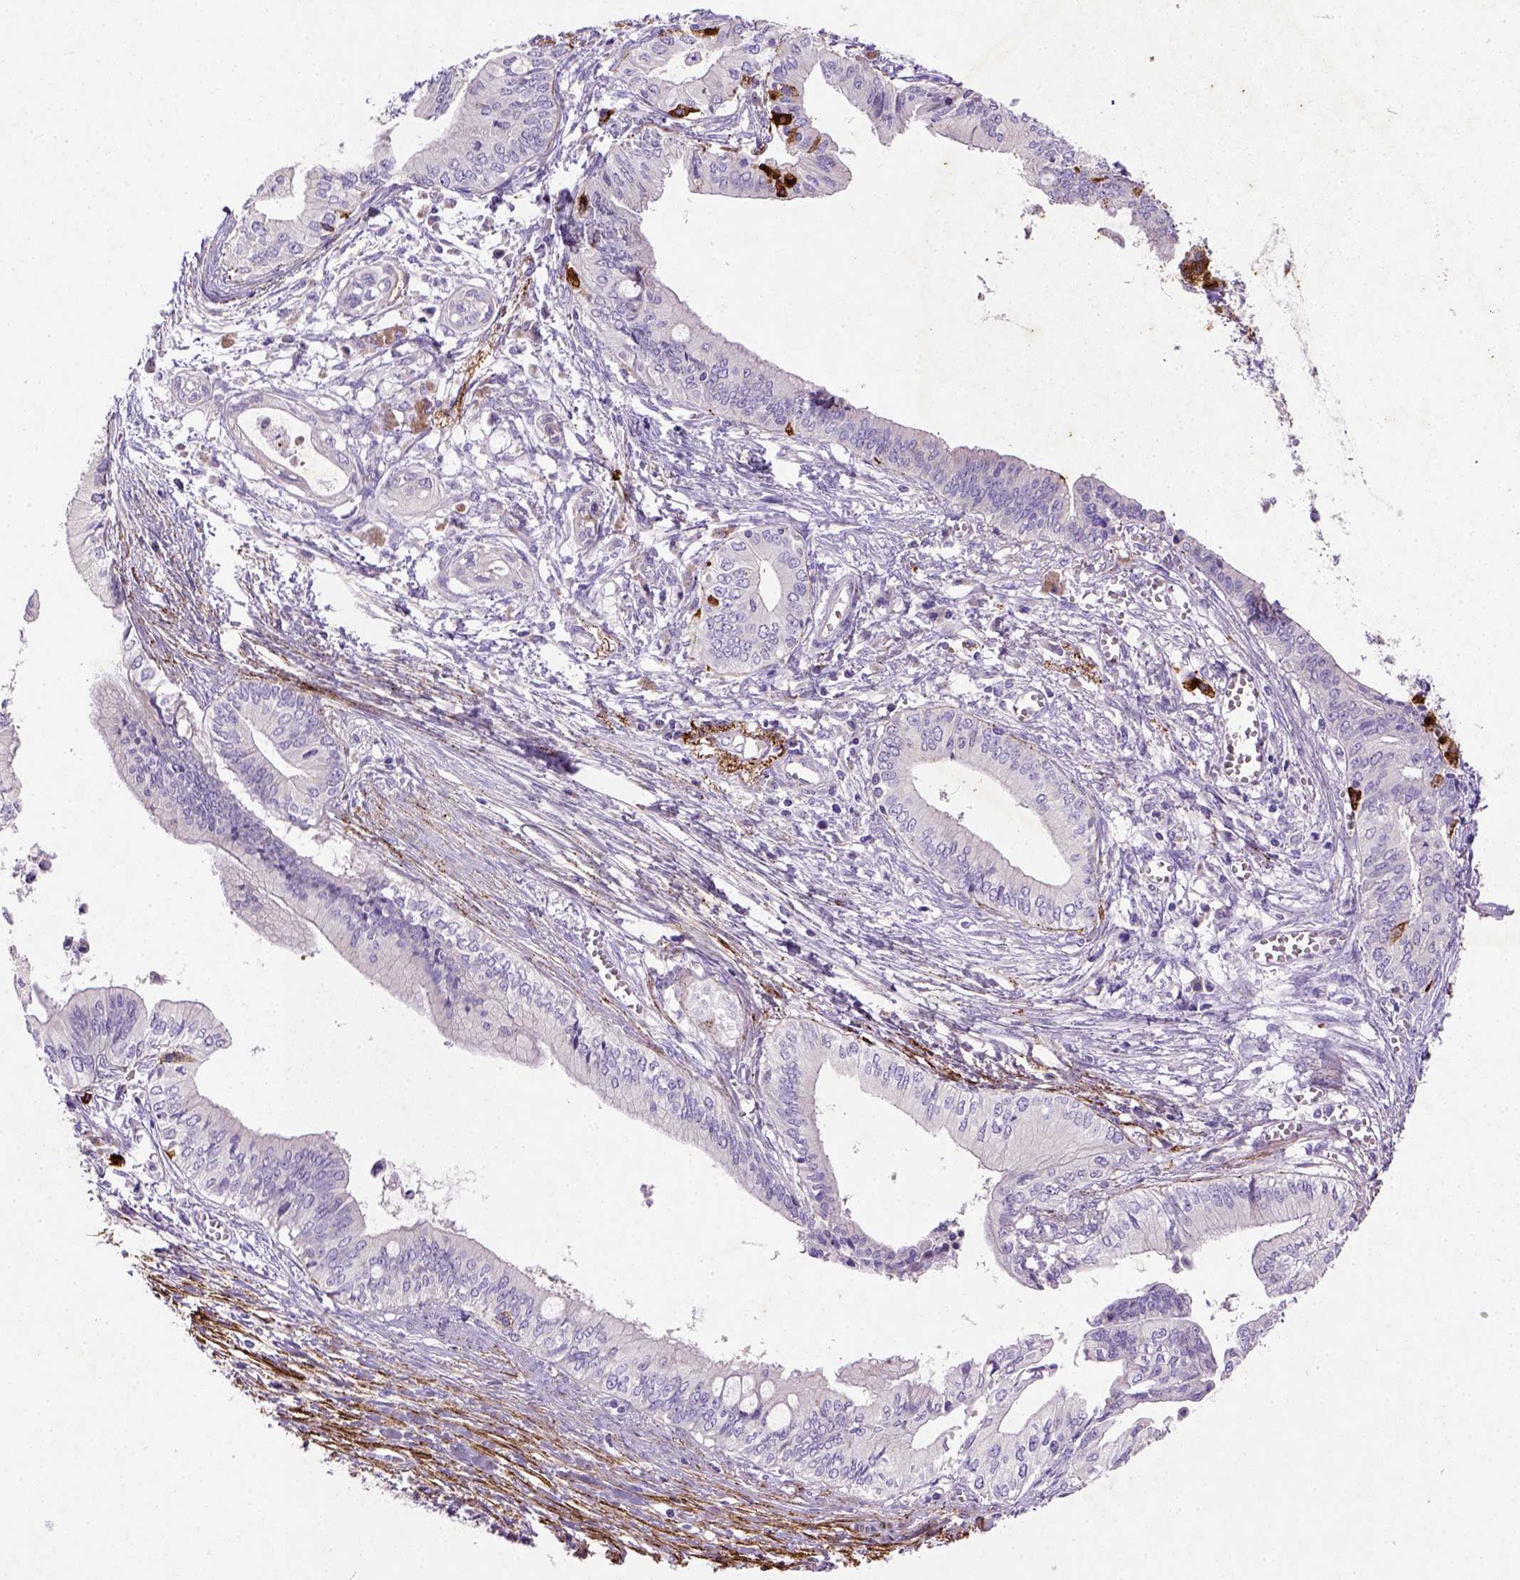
{"staining": {"intensity": "negative", "quantity": "none", "location": "none"}, "tissue": "pancreatic cancer", "cell_type": "Tumor cells", "image_type": "cancer", "snomed": [{"axis": "morphology", "description": "Adenocarcinoma, NOS"}, {"axis": "topography", "description": "Pancreas"}], "caption": "This image is of pancreatic cancer (adenocarcinoma) stained with immunohistochemistry (IHC) to label a protein in brown with the nuclei are counter-stained blue. There is no positivity in tumor cells.", "gene": "NUDT2", "patient": {"sex": "female", "age": 61}}